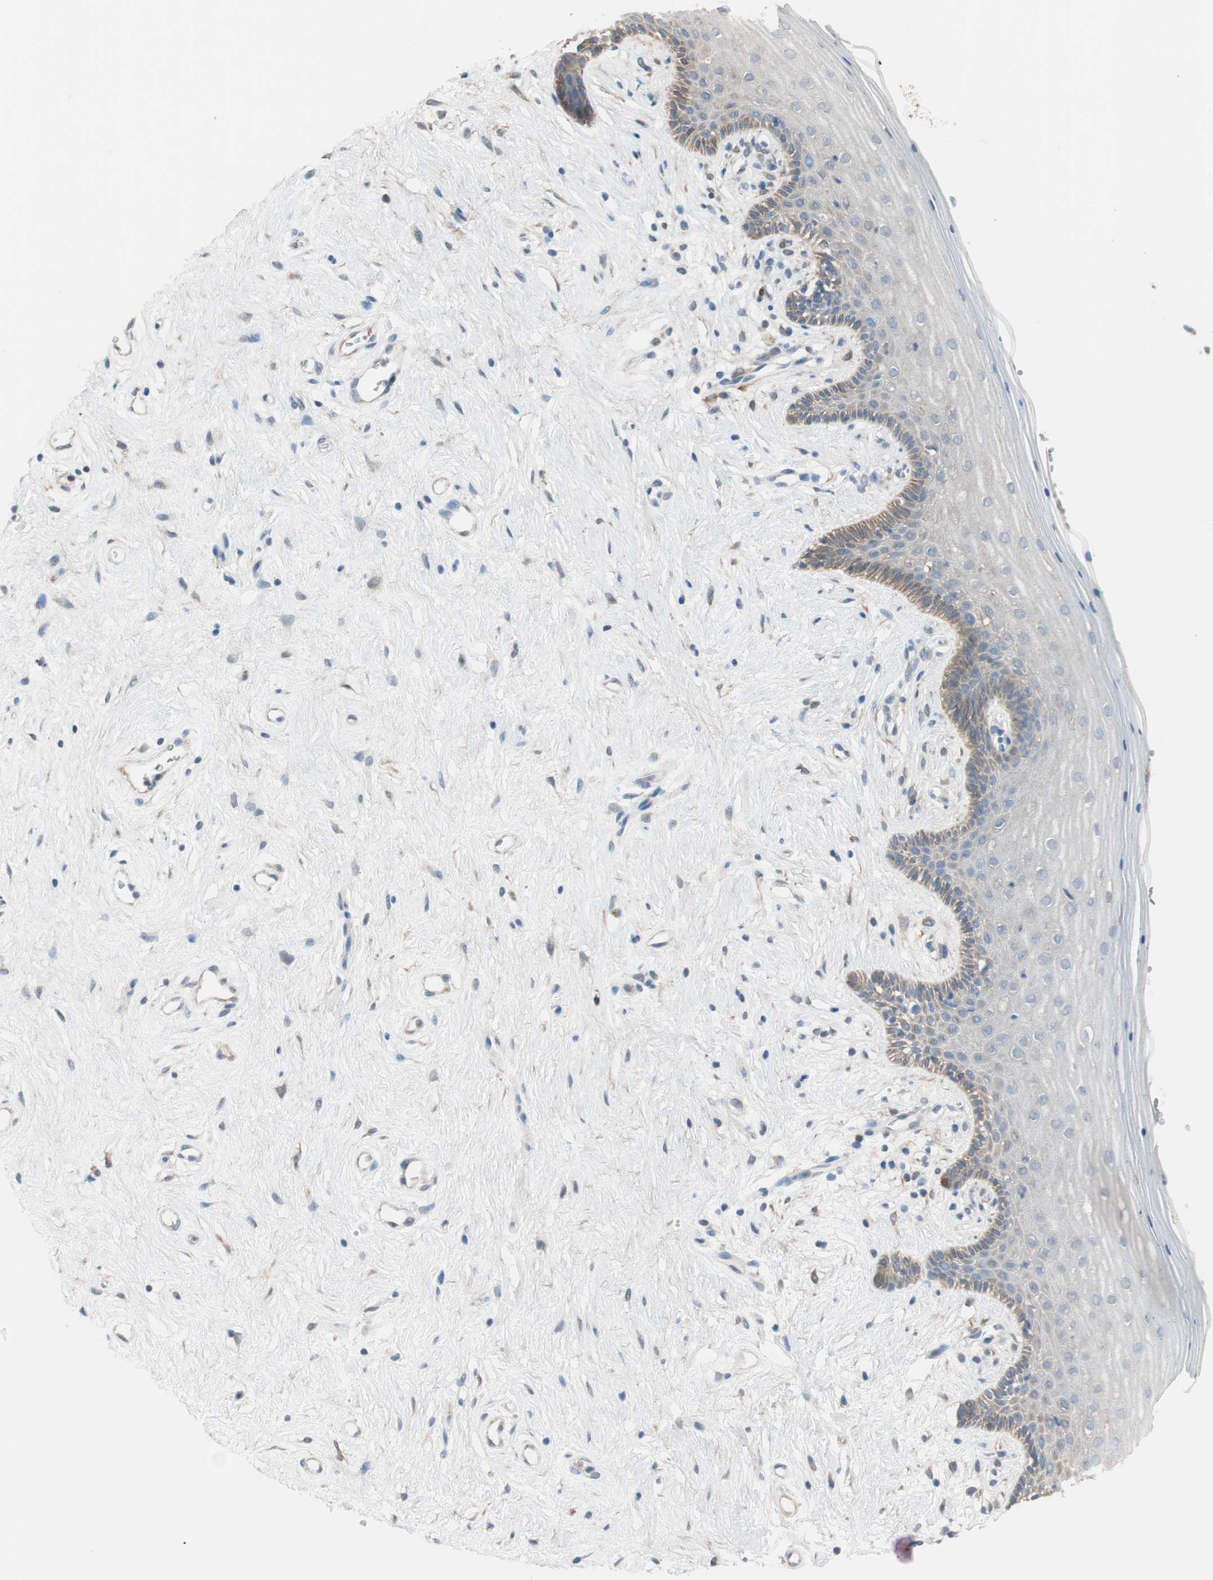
{"staining": {"intensity": "moderate", "quantity": "<25%", "location": "cytoplasmic/membranous"}, "tissue": "vagina", "cell_type": "Squamous epithelial cells", "image_type": "normal", "snomed": [{"axis": "morphology", "description": "Normal tissue, NOS"}, {"axis": "topography", "description": "Vagina"}], "caption": "This micrograph reveals immunohistochemistry staining of normal vagina, with low moderate cytoplasmic/membranous positivity in approximately <25% of squamous epithelial cells.", "gene": "ALDH1A2", "patient": {"sex": "female", "age": 44}}